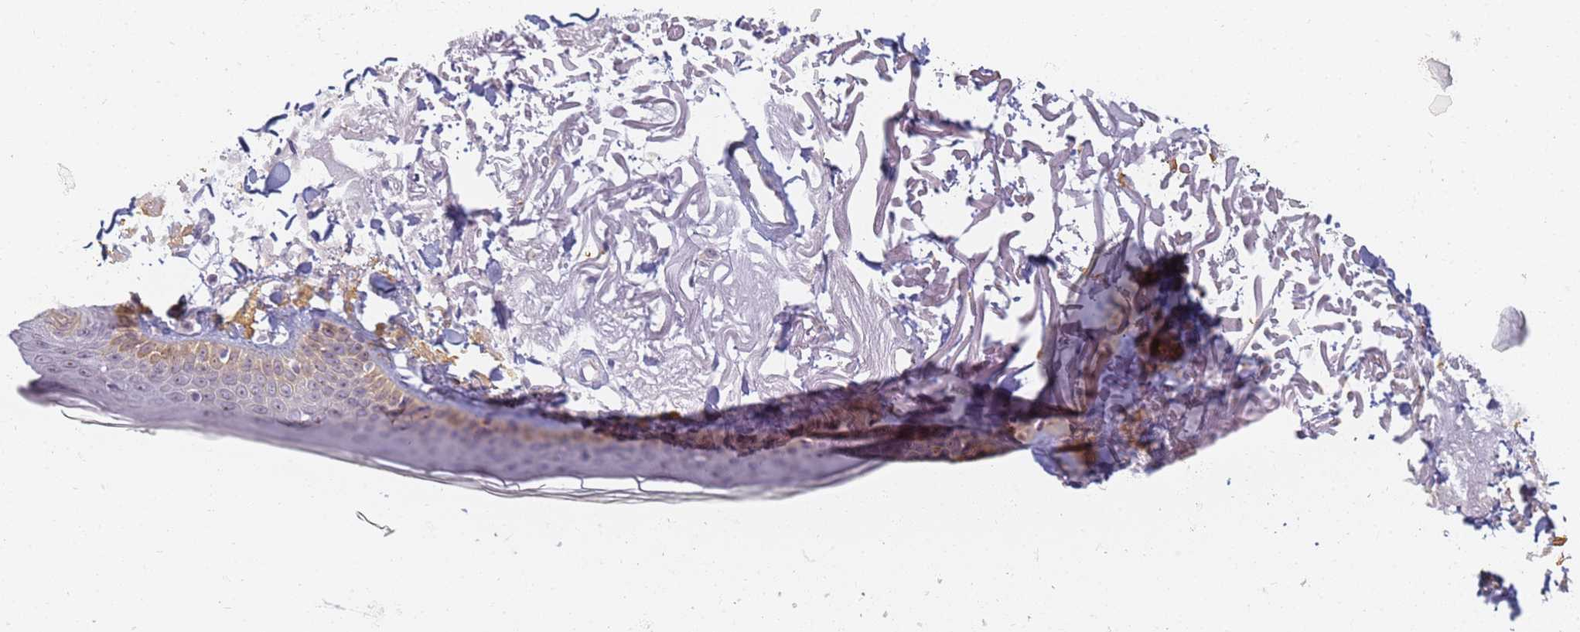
{"staining": {"intensity": "negative", "quantity": "none", "location": "none"}, "tissue": "skin", "cell_type": "Fibroblasts", "image_type": "normal", "snomed": [{"axis": "morphology", "description": "Normal tissue, NOS"}, {"axis": "topography", "description": "Skin"}, {"axis": "topography", "description": "Skeletal muscle"}], "caption": "A high-resolution micrograph shows IHC staining of unremarkable skin, which shows no significant staining in fibroblasts.", "gene": "SLC38A9", "patient": {"sex": "male", "age": 83}}